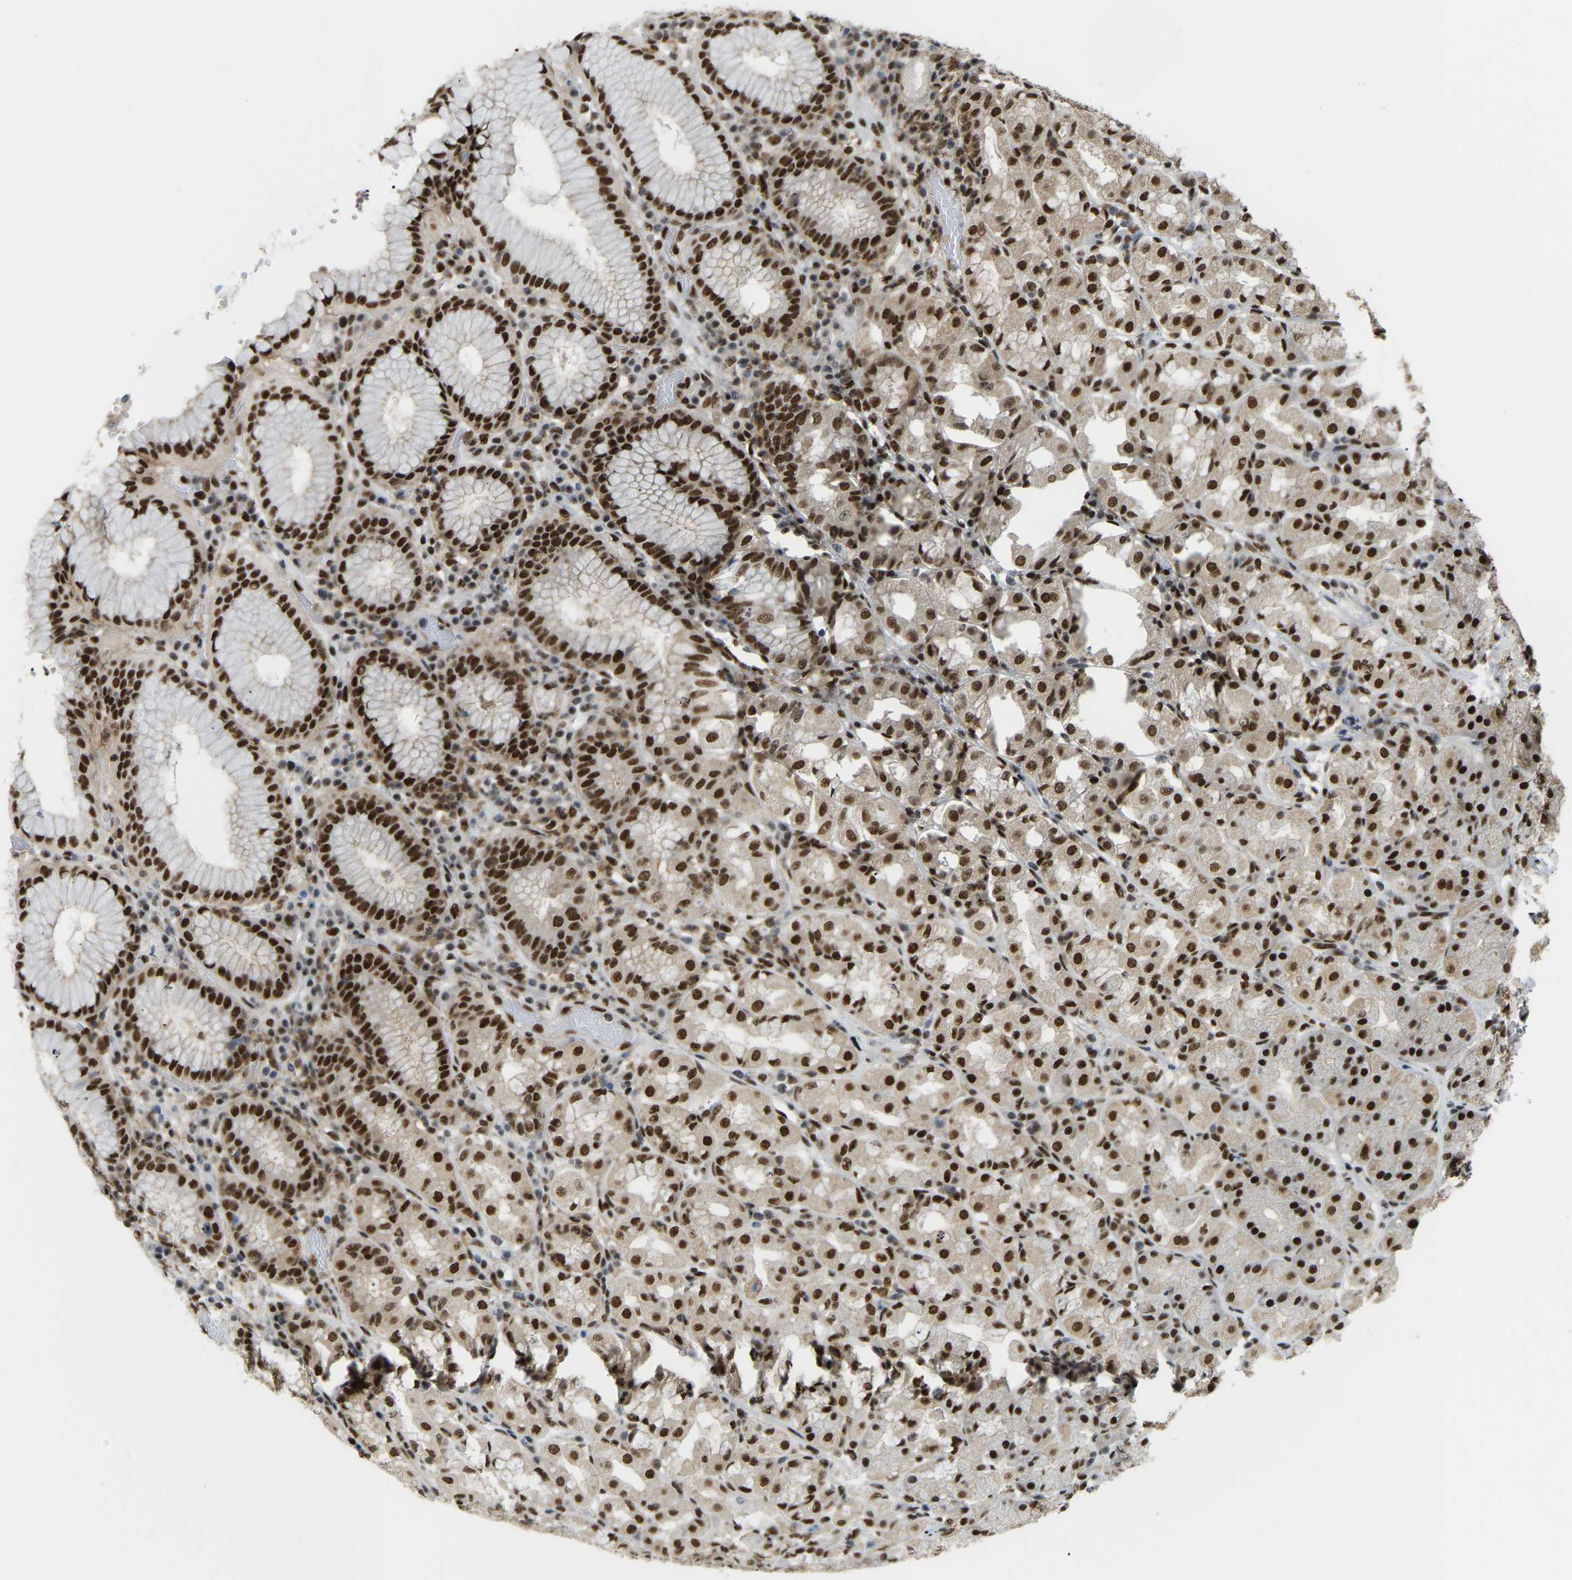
{"staining": {"intensity": "strong", "quantity": "25%-75%", "location": "nuclear"}, "tissue": "stomach", "cell_type": "Glandular cells", "image_type": "normal", "snomed": [{"axis": "morphology", "description": "Normal tissue, NOS"}, {"axis": "topography", "description": "Stomach"}, {"axis": "topography", "description": "Stomach, lower"}], "caption": "Human stomach stained with a brown dye shows strong nuclear positive expression in approximately 25%-75% of glandular cells.", "gene": "NUMA1", "patient": {"sex": "female", "age": 56}}